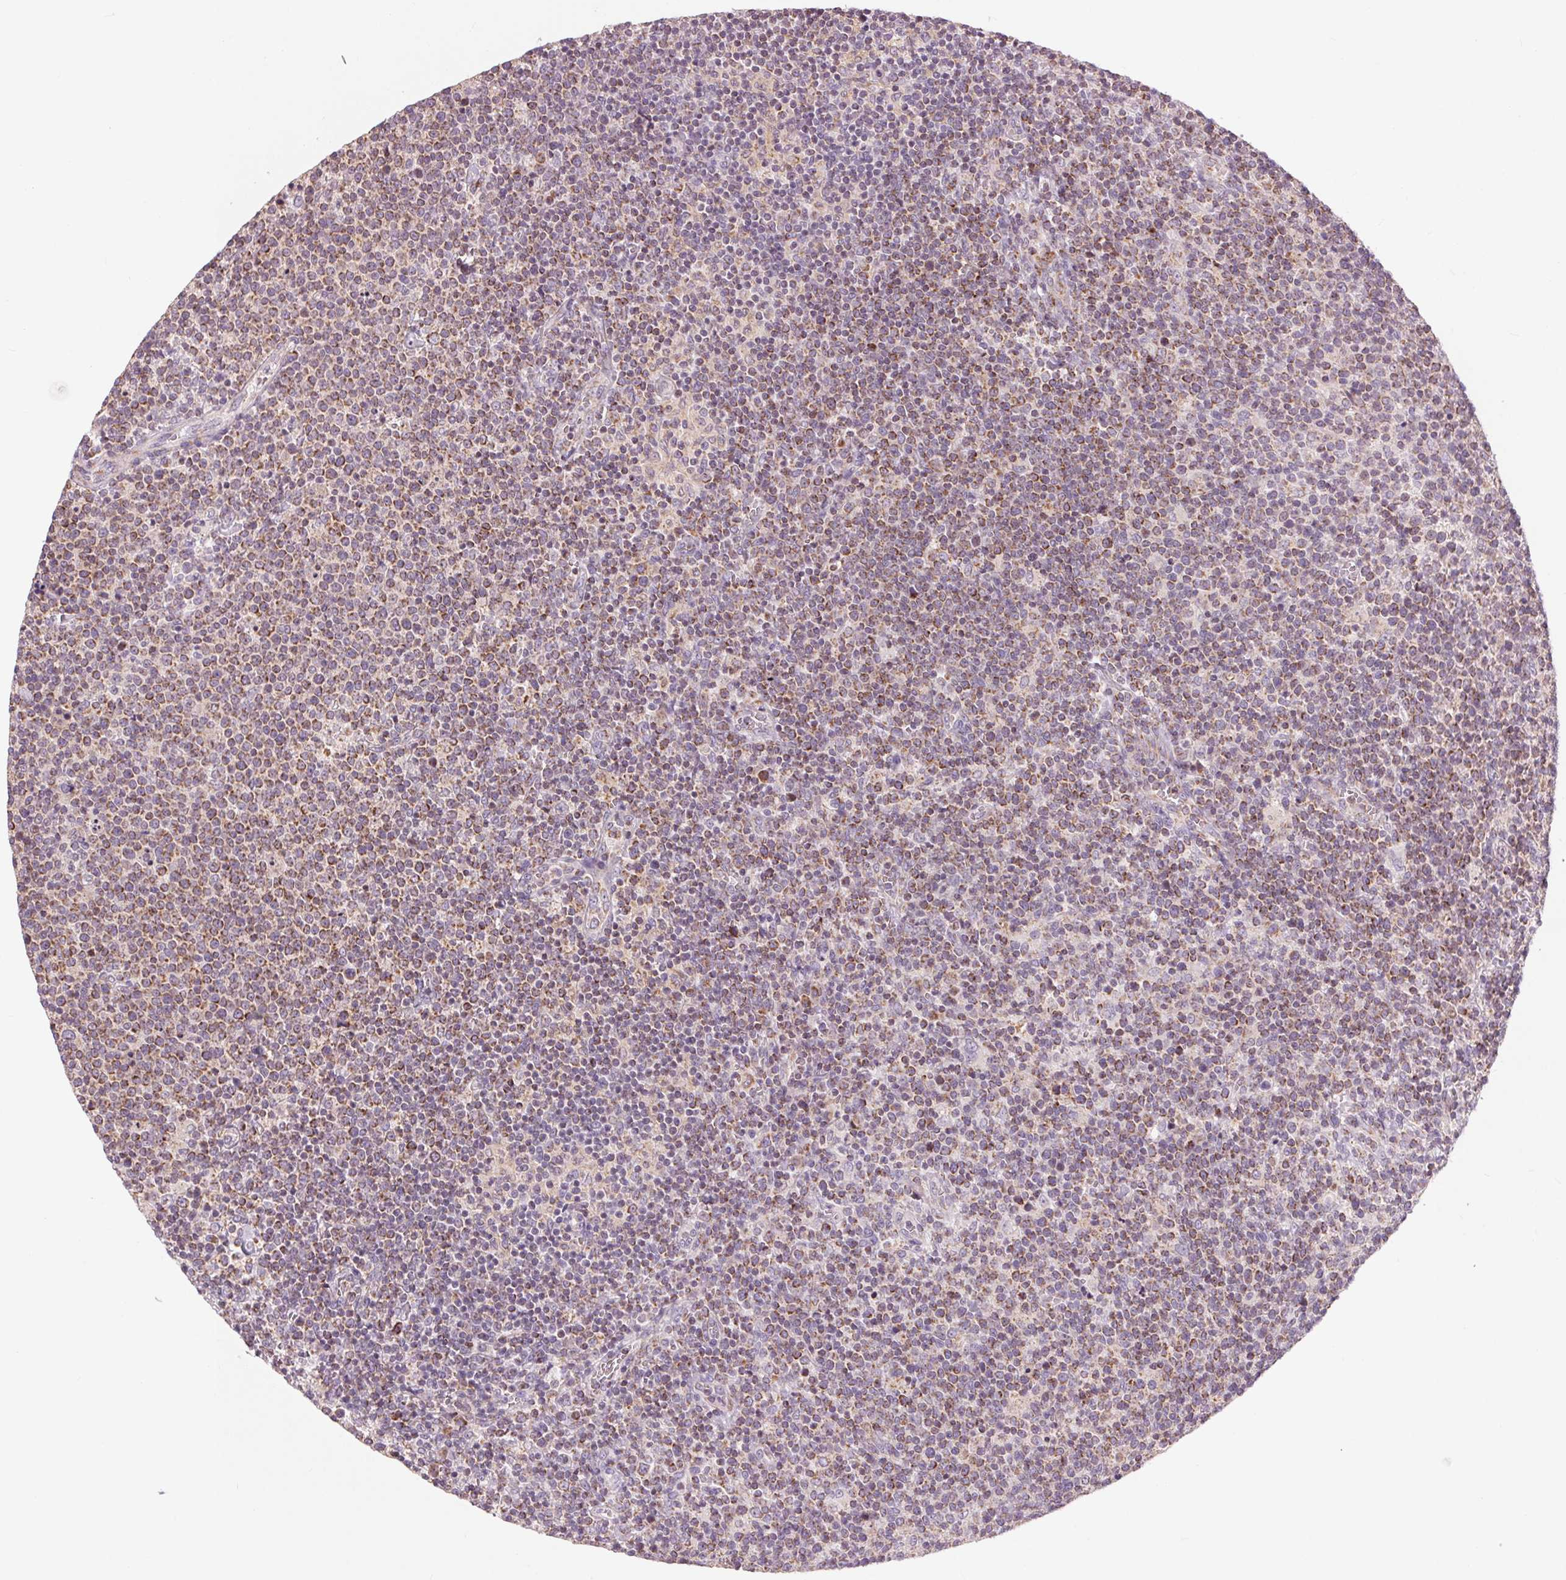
{"staining": {"intensity": "moderate", "quantity": "25%-75%", "location": "cytoplasmic/membranous"}, "tissue": "lymphoma", "cell_type": "Tumor cells", "image_type": "cancer", "snomed": [{"axis": "morphology", "description": "Malignant lymphoma, non-Hodgkin's type, High grade"}, {"axis": "topography", "description": "Lymph node"}], "caption": "Immunohistochemistry (DAB) staining of lymphoma demonstrates moderate cytoplasmic/membranous protein staining in about 25%-75% of tumor cells.", "gene": "COX6A1", "patient": {"sex": "male", "age": 61}}